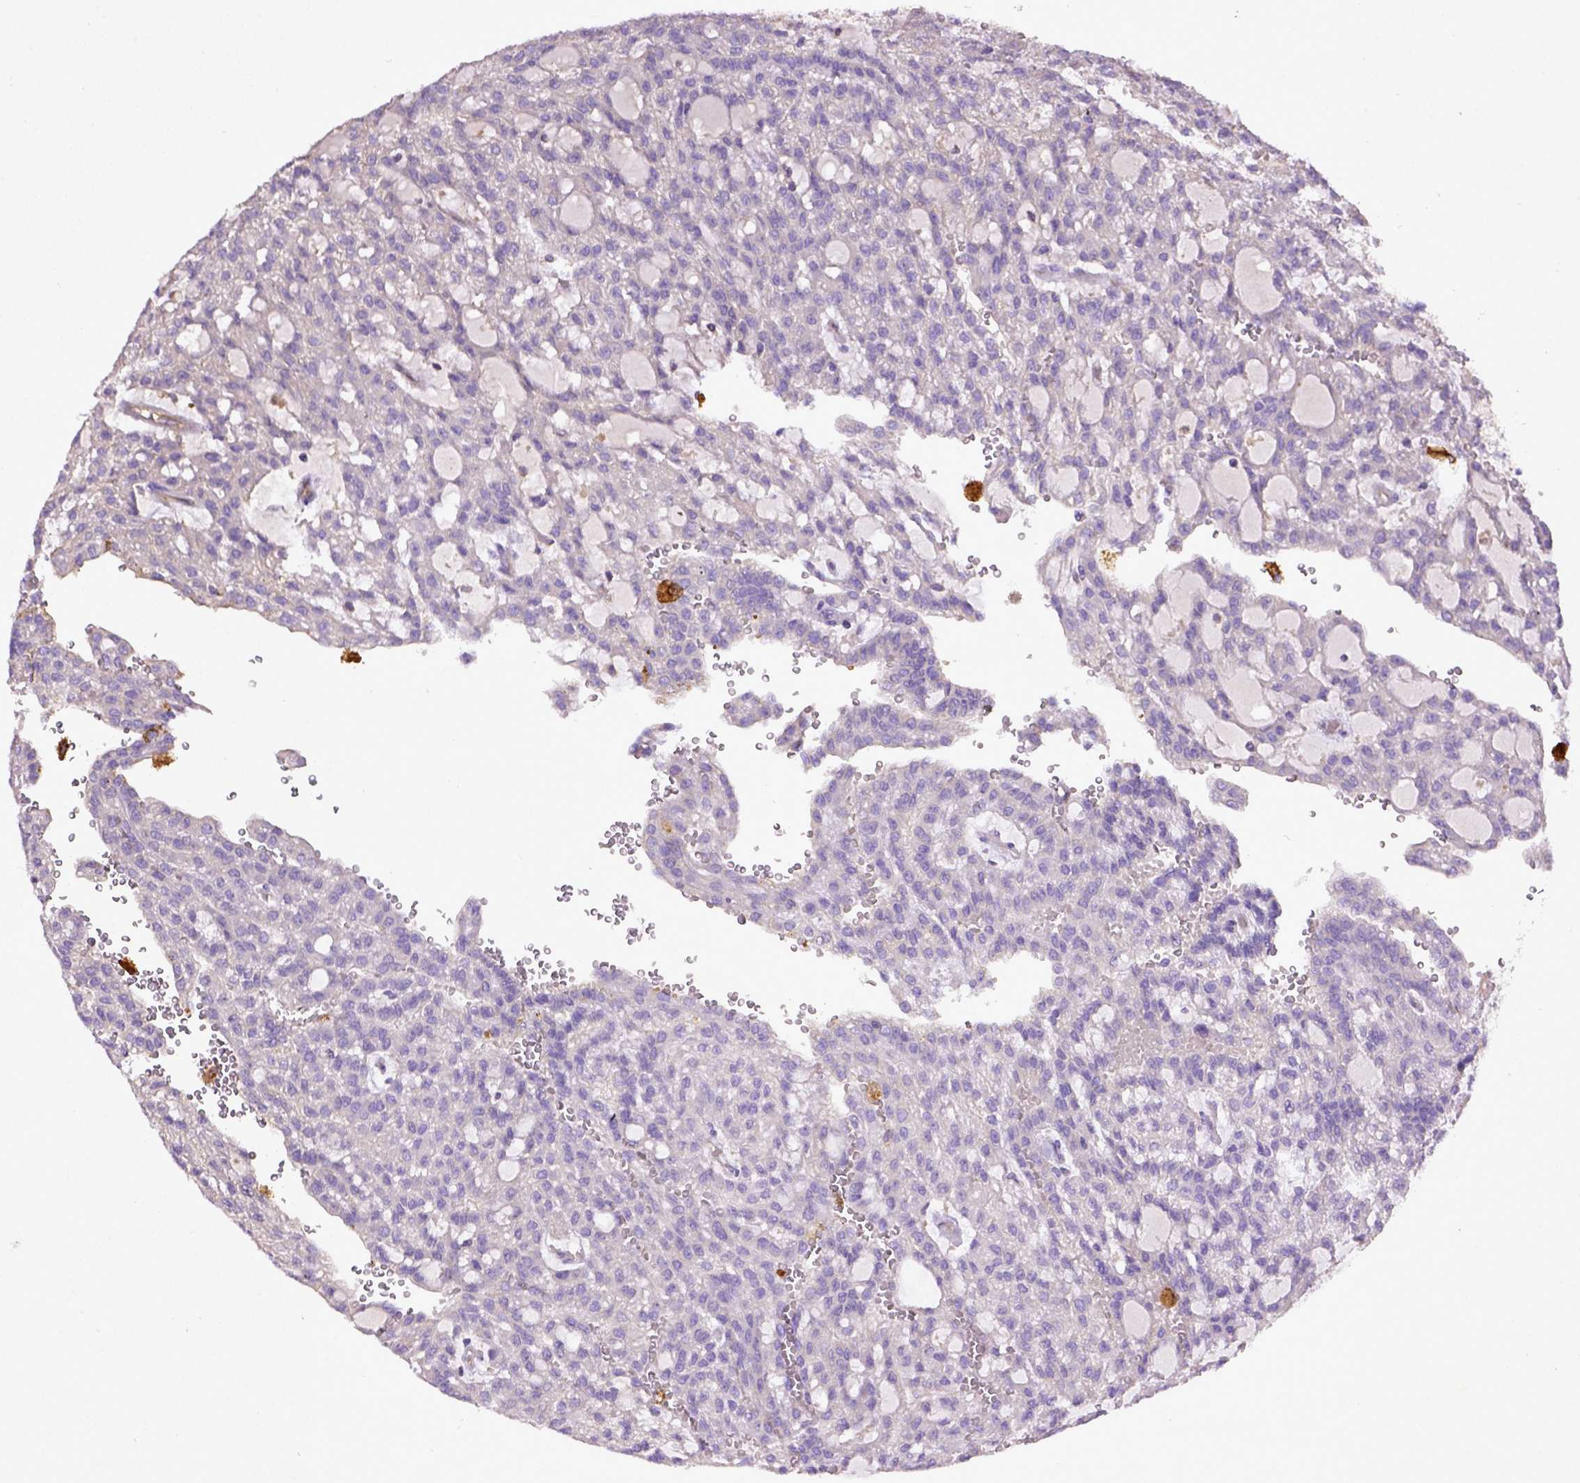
{"staining": {"intensity": "negative", "quantity": "none", "location": "none"}, "tissue": "renal cancer", "cell_type": "Tumor cells", "image_type": "cancer", "snomed": [{"axis": "morphology", "description": "Adenocarcinoma, NOS"}, {"axis": "topography", "description": "Kidney"}], "caption": "Image shows no significant protein positivity in tumor cells of renal cancer (adenocarcinoma).", "gene": "DEPDC1B", "patient": {"sex": "male", "age": 63}}